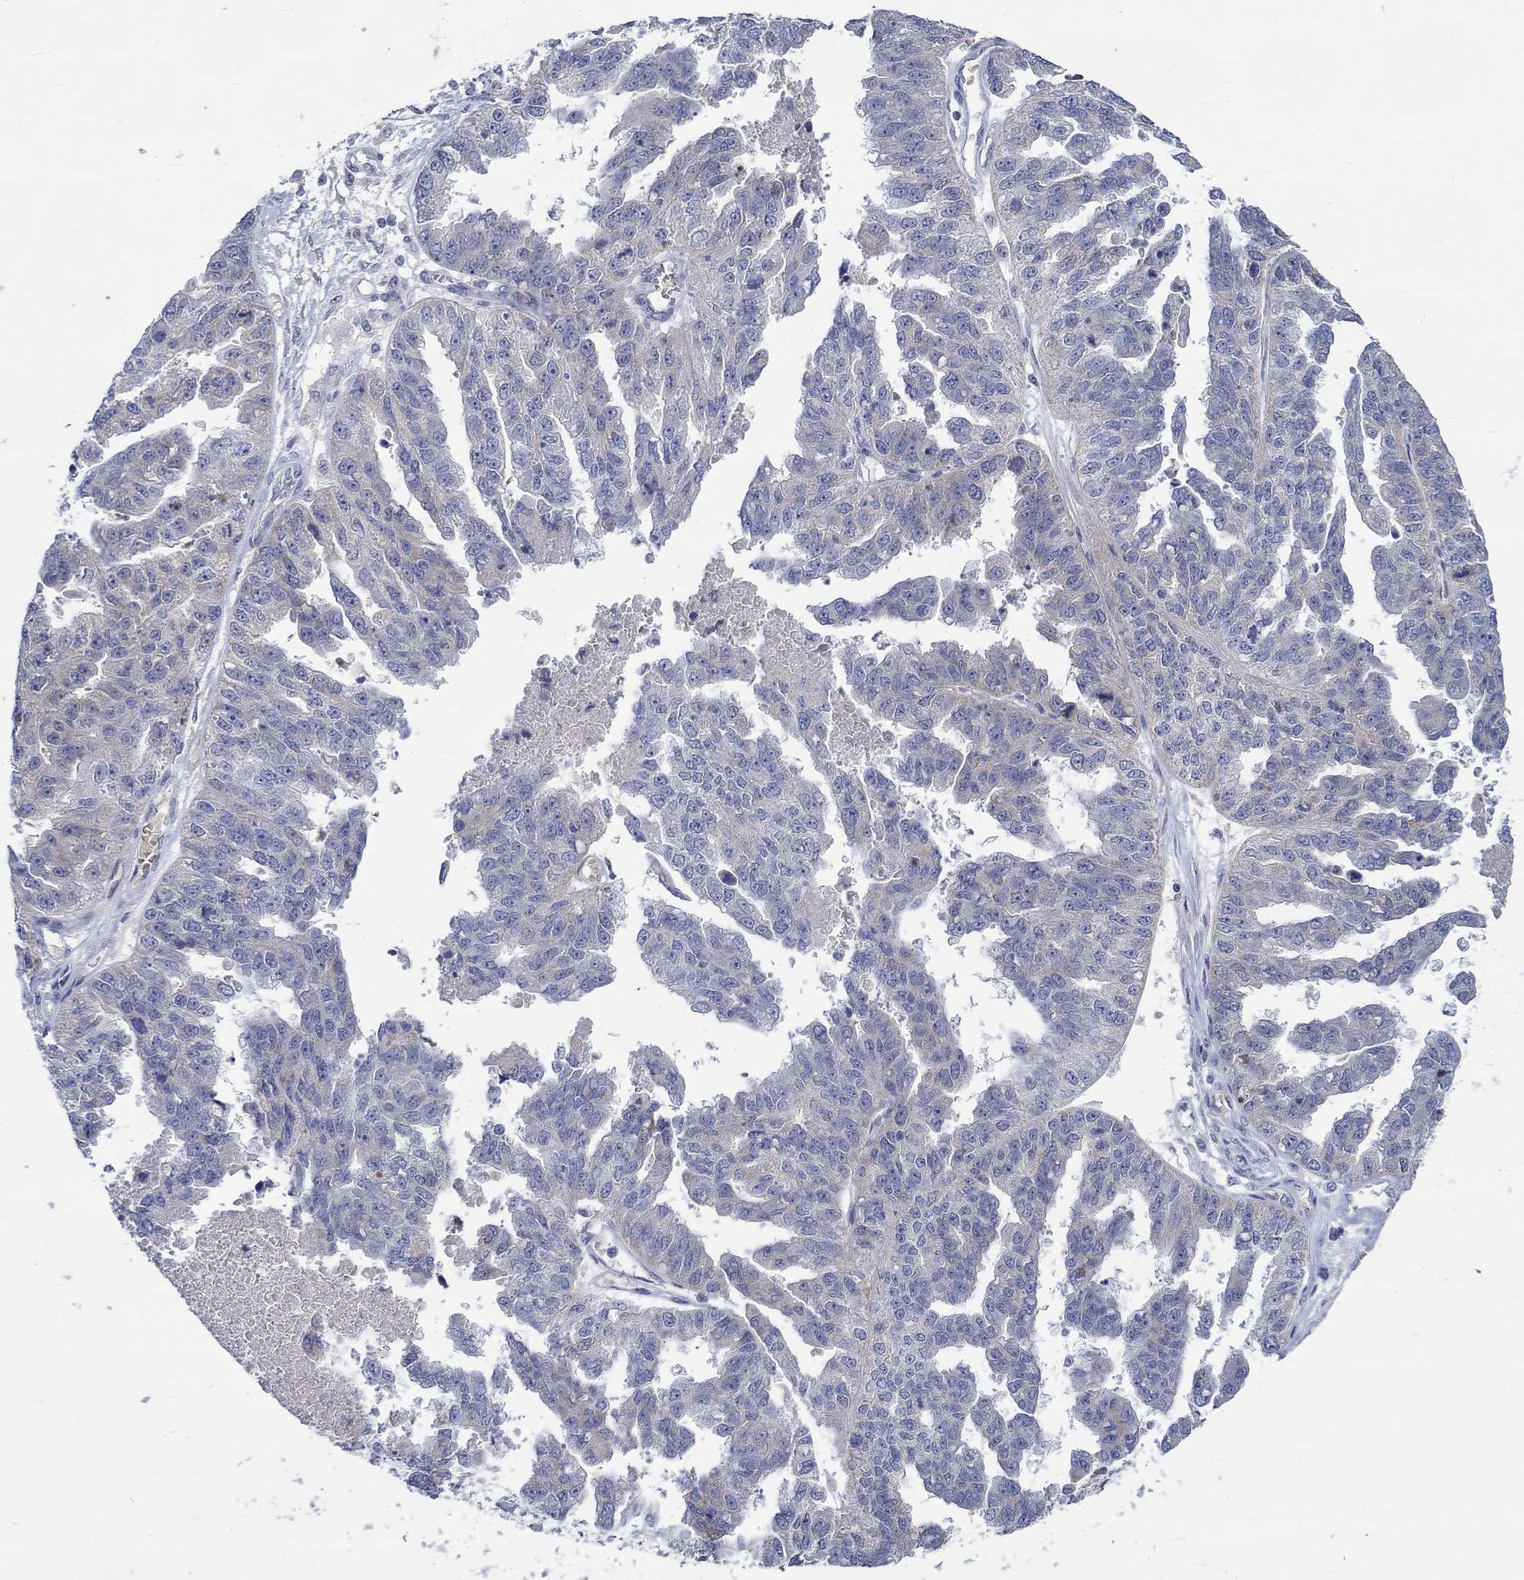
{"staining": {"intensity": "weak", "quantity": "<25%", "location": "cytoplasmic/membranous"}, "tissue": "ovarian cancer", "cell_type": "Tumor cells", "image_type": "cancer", "snomed": [{"axis": "morphology", "description": "Cystadenocarcinoma, serous, NOS"}, {"axis": "topography", "description": "Ovary"}], "caption": "This is an IHC micrograph of ovarian cancer (serous cystadenocarcinoma). There is no positivity in tumor cells.", "gene": "WASF1", "patient": {"sex": "female", "age": 58}}